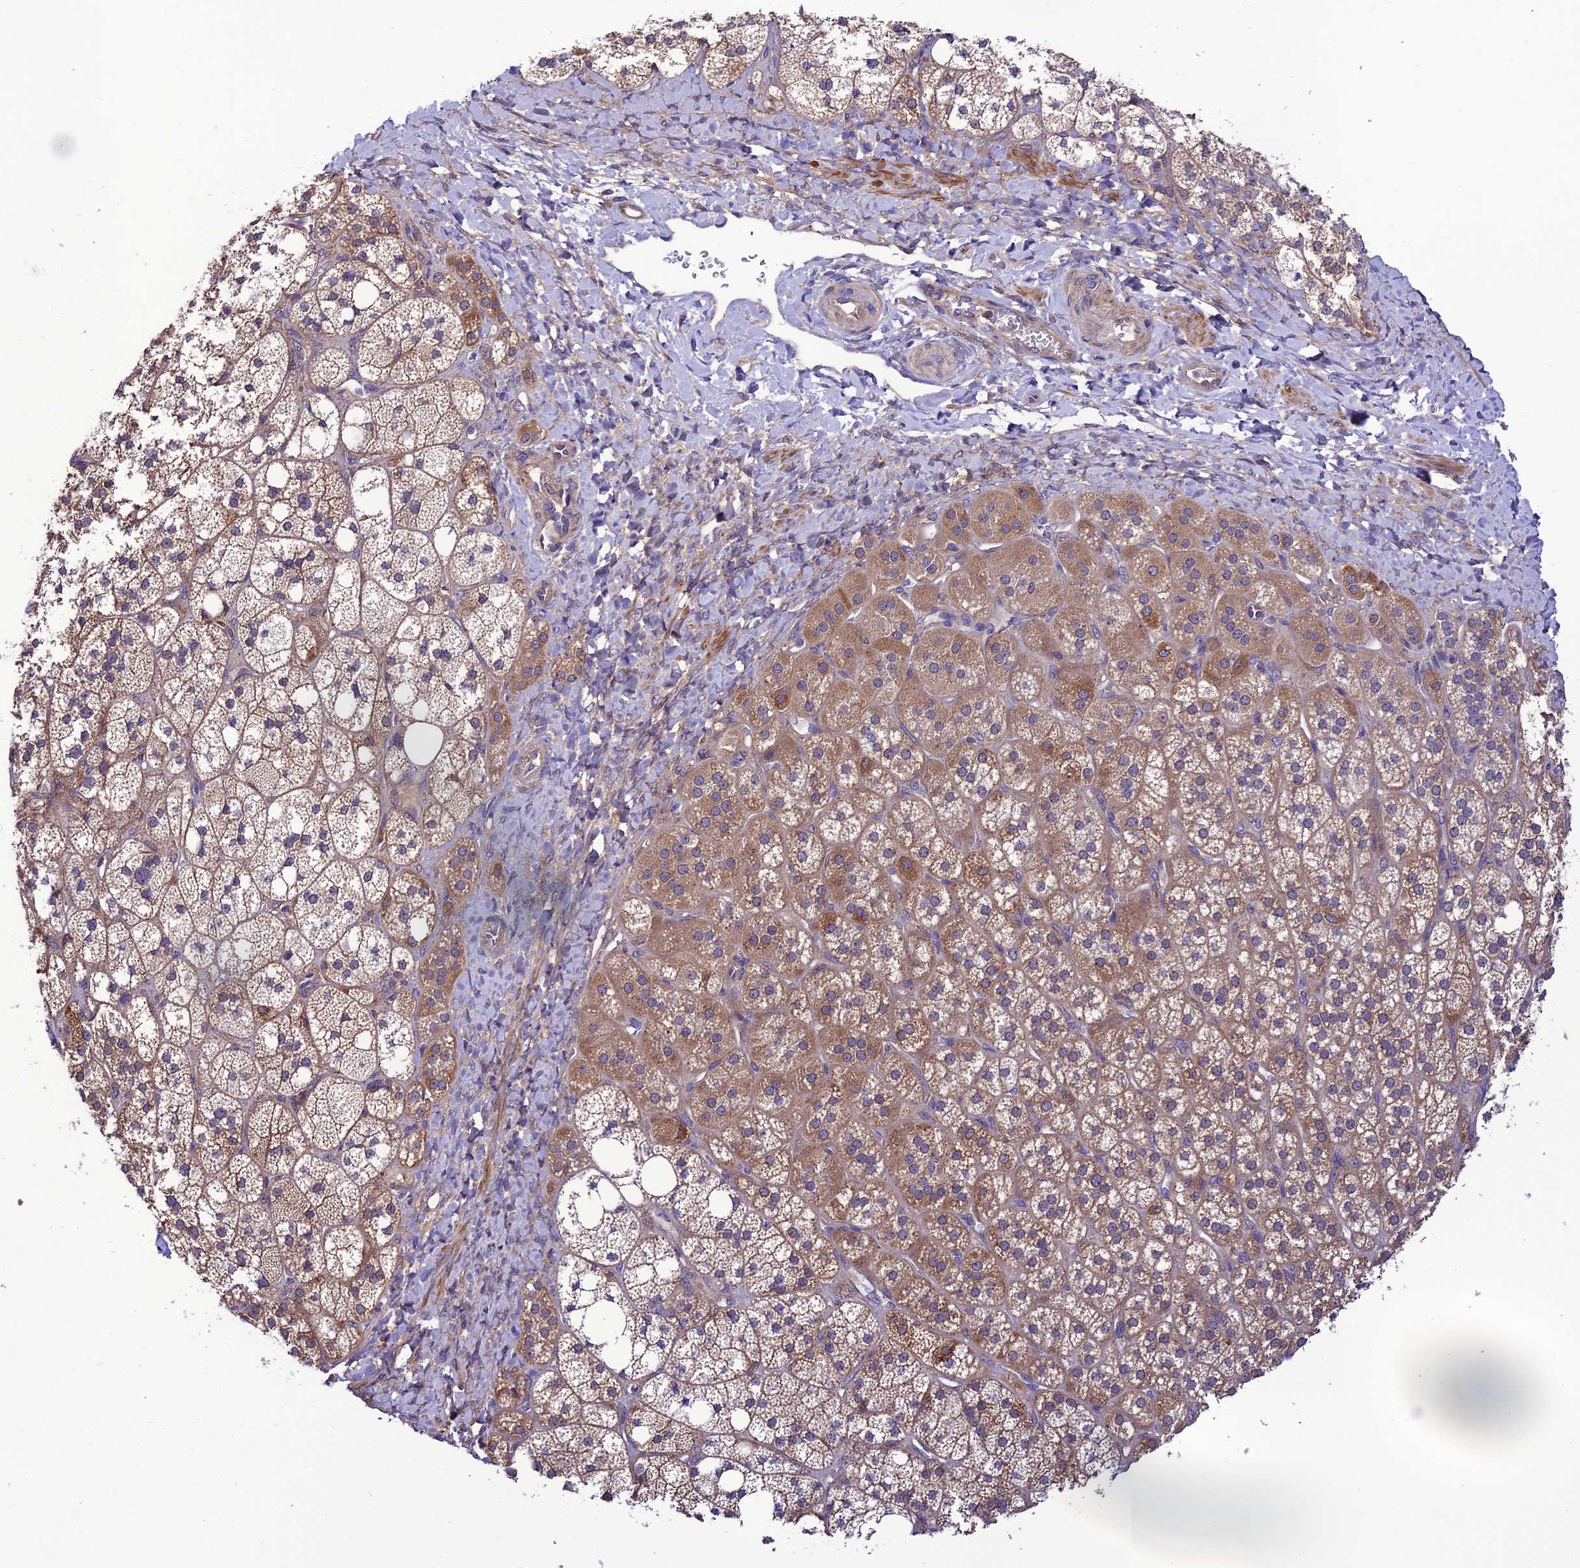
{"staining": {"intensity": "moderate", "quantity": ">75%", "location": "cytoplasmic/membranous"}, "tissue": "adrenal gland", "cell_type": "Glandular cells", "image_type": "normal", "snomed": [{"axis": "morphology", "description": "Normal tissue, NOS"}, {"axis": "topography", "description": "Adrenal gland"}], "caption": "An immunohistochemistry (IHC) histopathology image of normal tissue is shown. Protein staining in brown highlights moderate cytoplasmic/membranous positivity in adrenal gland within glandular cells. (Brightfield microscopy of DAB IHC at high magnification).", "gene": "PPIL3", "patient": {"sex": "male", "age": 61}}